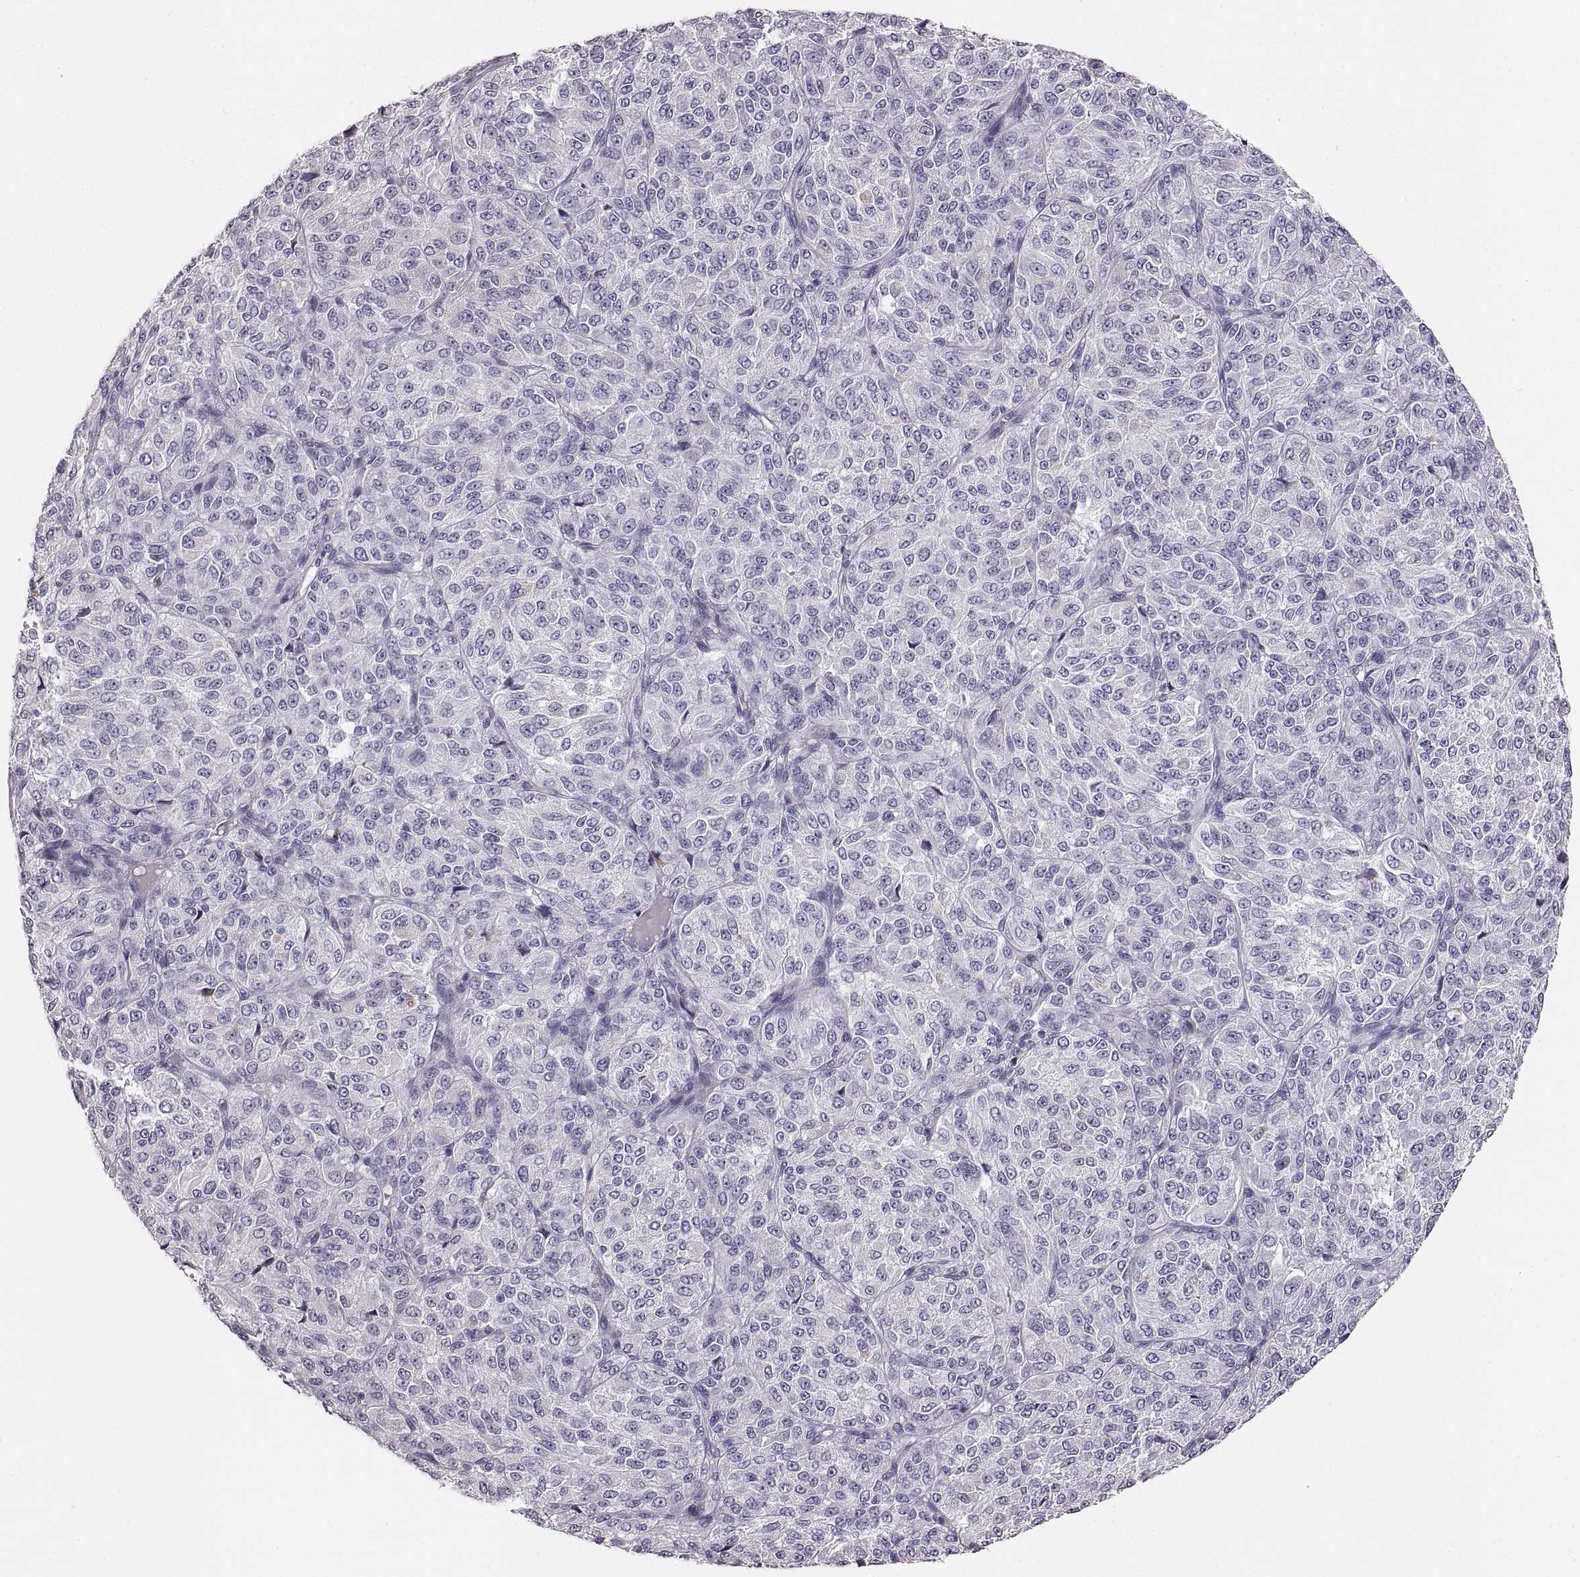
{"staining": {"intensity": "negative", "quantity": "none", "location": "none"}, "tissue": "melanoma", "cell_type": "Tumor cells", "image_type": "cancer", "snomed": [{"axis": "morphology", "description": "Malignant melanoma, Metastatic site"}, {"axis": "topography", "description": "Brain"}], "caption": "This is a histopathology image of IHC staining of malignant melanoma (metastatic site), which shows no positivity in tumor cells.", "gene": "RDH13", "patient": {"sex": "female", "age": 56}}